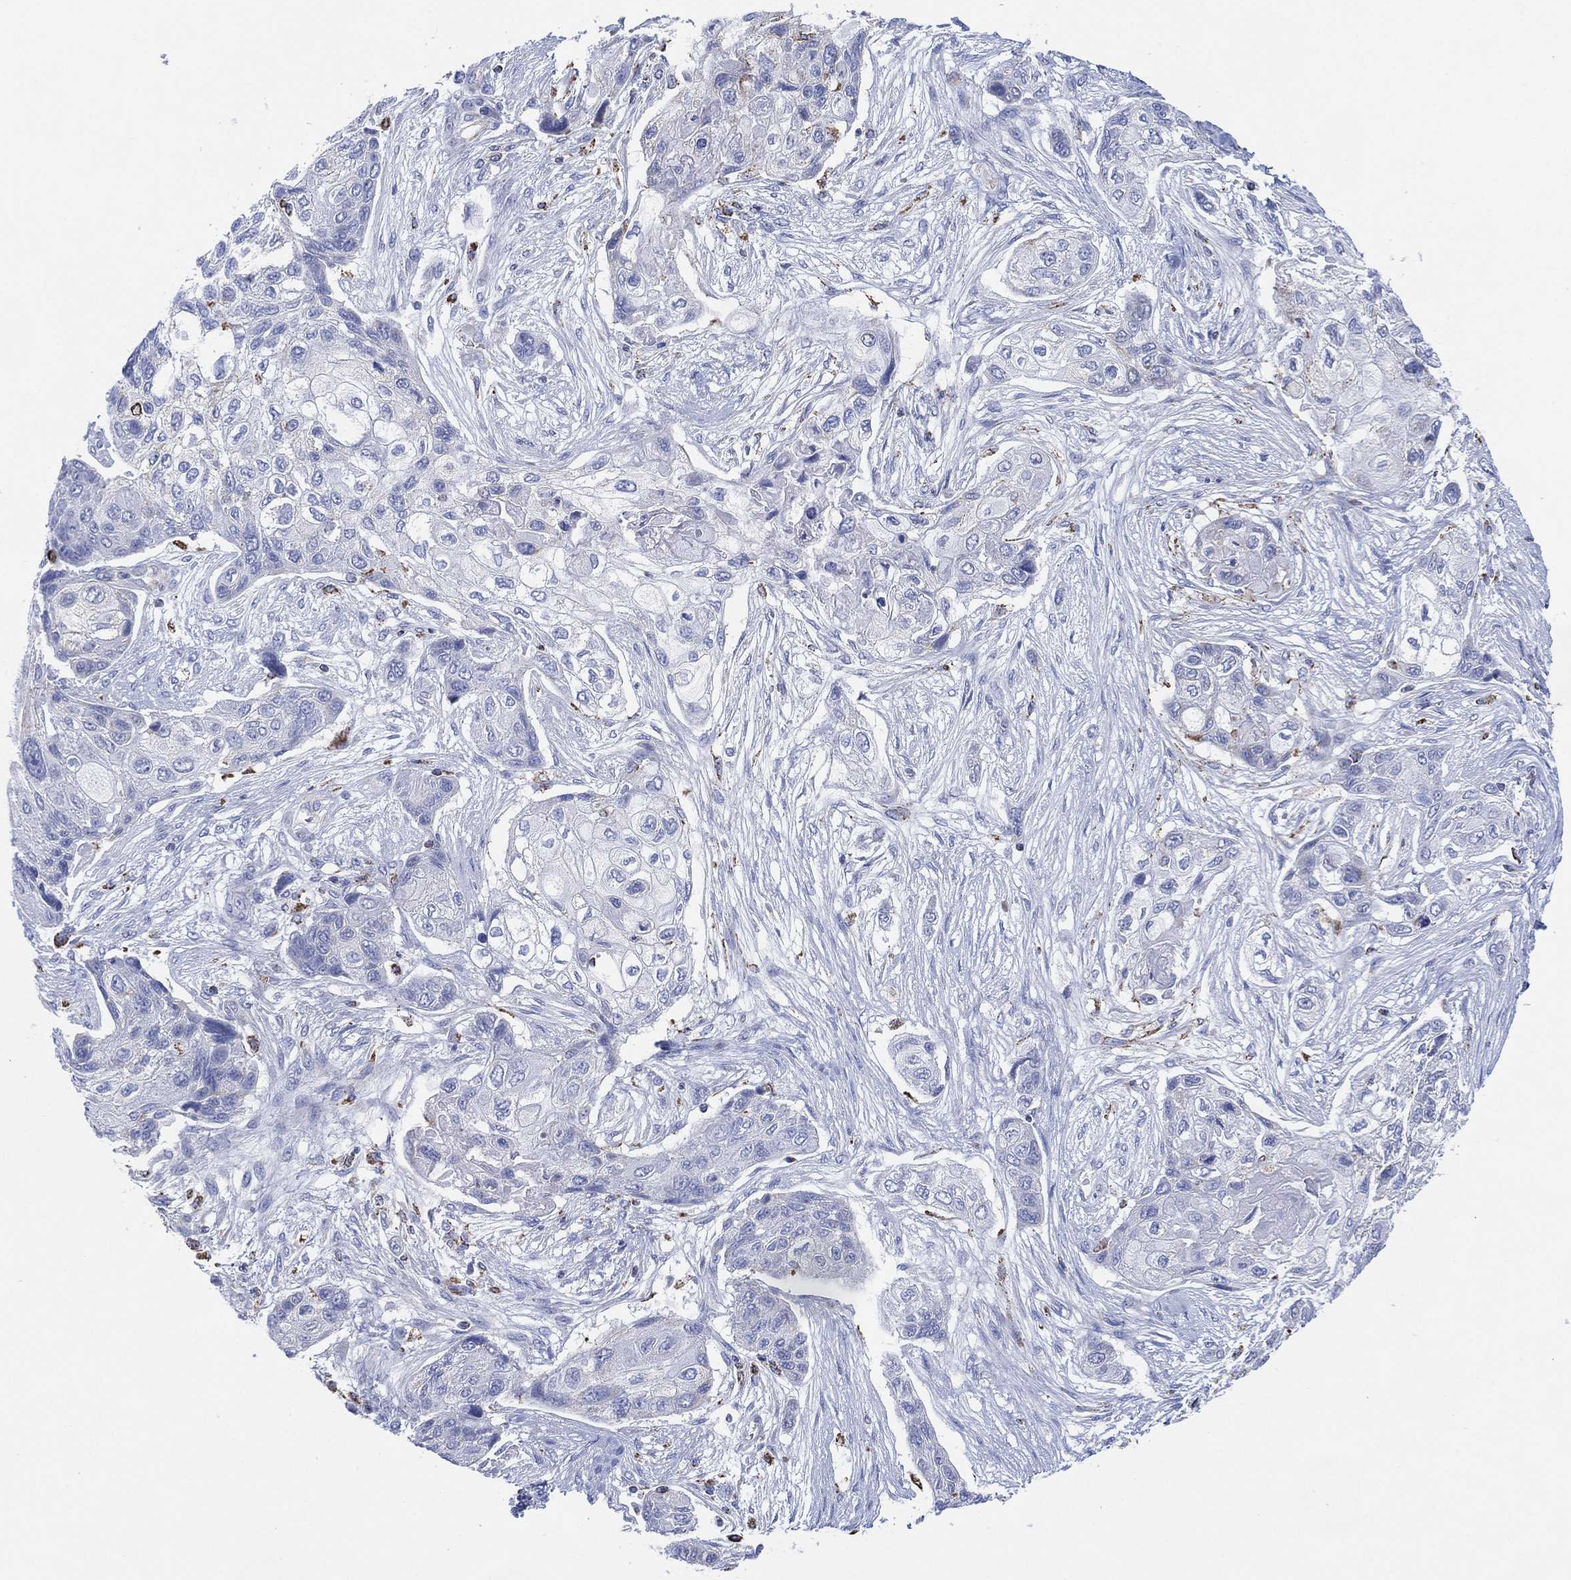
{"staining": {"intensity": "negative", "quantity": "none", "location": "none"}, "tissue": "lung cancer", "cell_type": "Tumor cells", "image_type": "cancer", "snomed": [{"axis": "morphology", "description": "Squamous cell carcinoma, NOS"}, {"axis": "topography", "description": "Lung"}], "caption": "IHC of lung cancer reveals no staining in tumor cells.", "gene": "CFTR", "patient": {"sex": "male", "age": 69}}